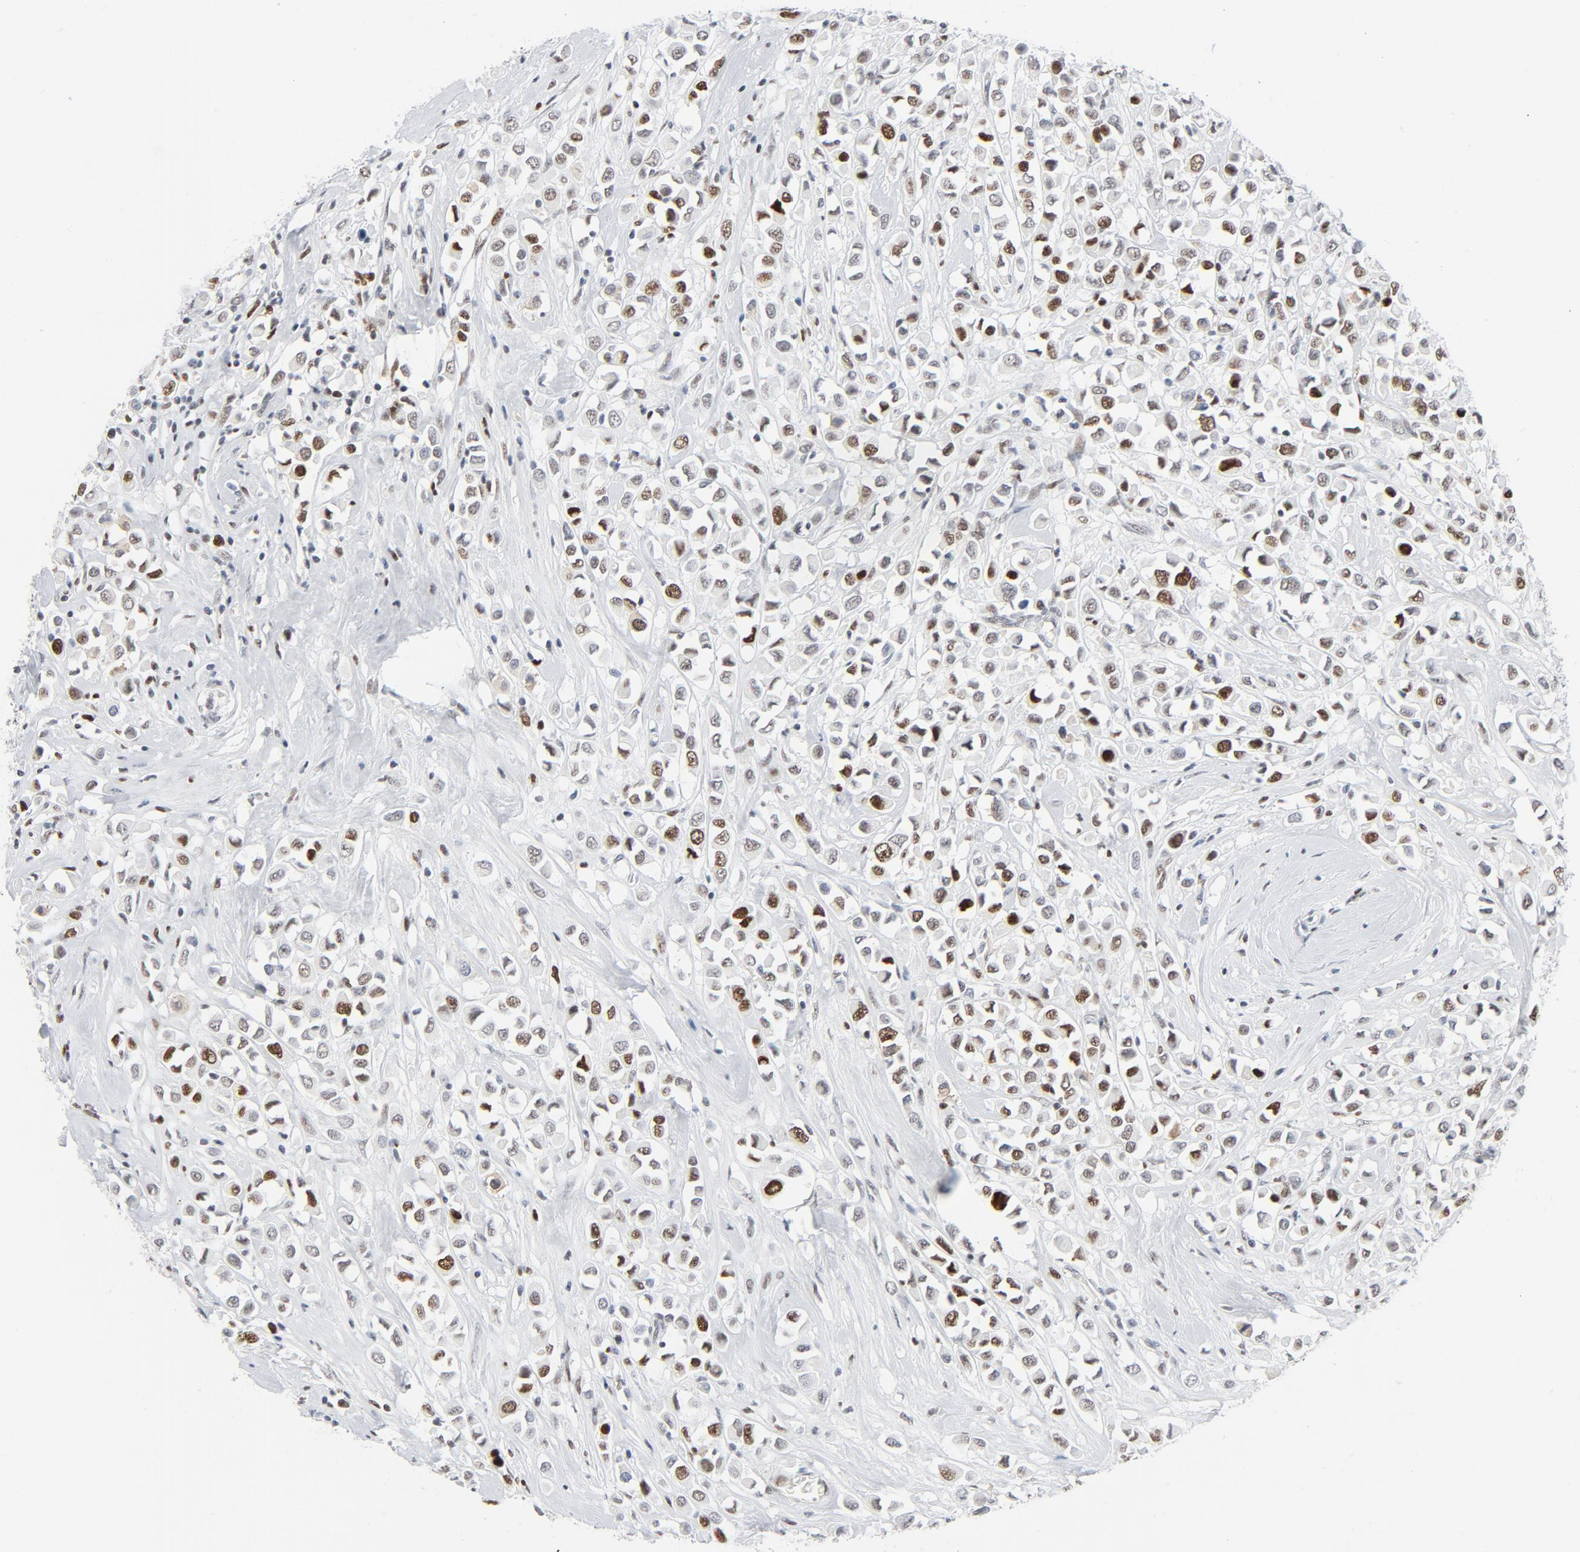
{"staining": {"intensity": "moderate", "quantity": "25%-75%", "location": "nuclear"}, "tissue": "breast cancer", "cell_type": "Tumor cells", "image_type": "cancer", "snomed": [{"axis": "morphology", "description": "Duct carcinoma"}, {"axis": "topography", "description": "Breast"}], "caption": "Immunohistochemistry image of intraductal carcinoma (breast) stained for a protein (brown), which shows medium levels of moderate nuclear expression in about 25%-75% of tumor cells.", "gene": "POLD1", "patient": {"sex": "female", "age": 61}}